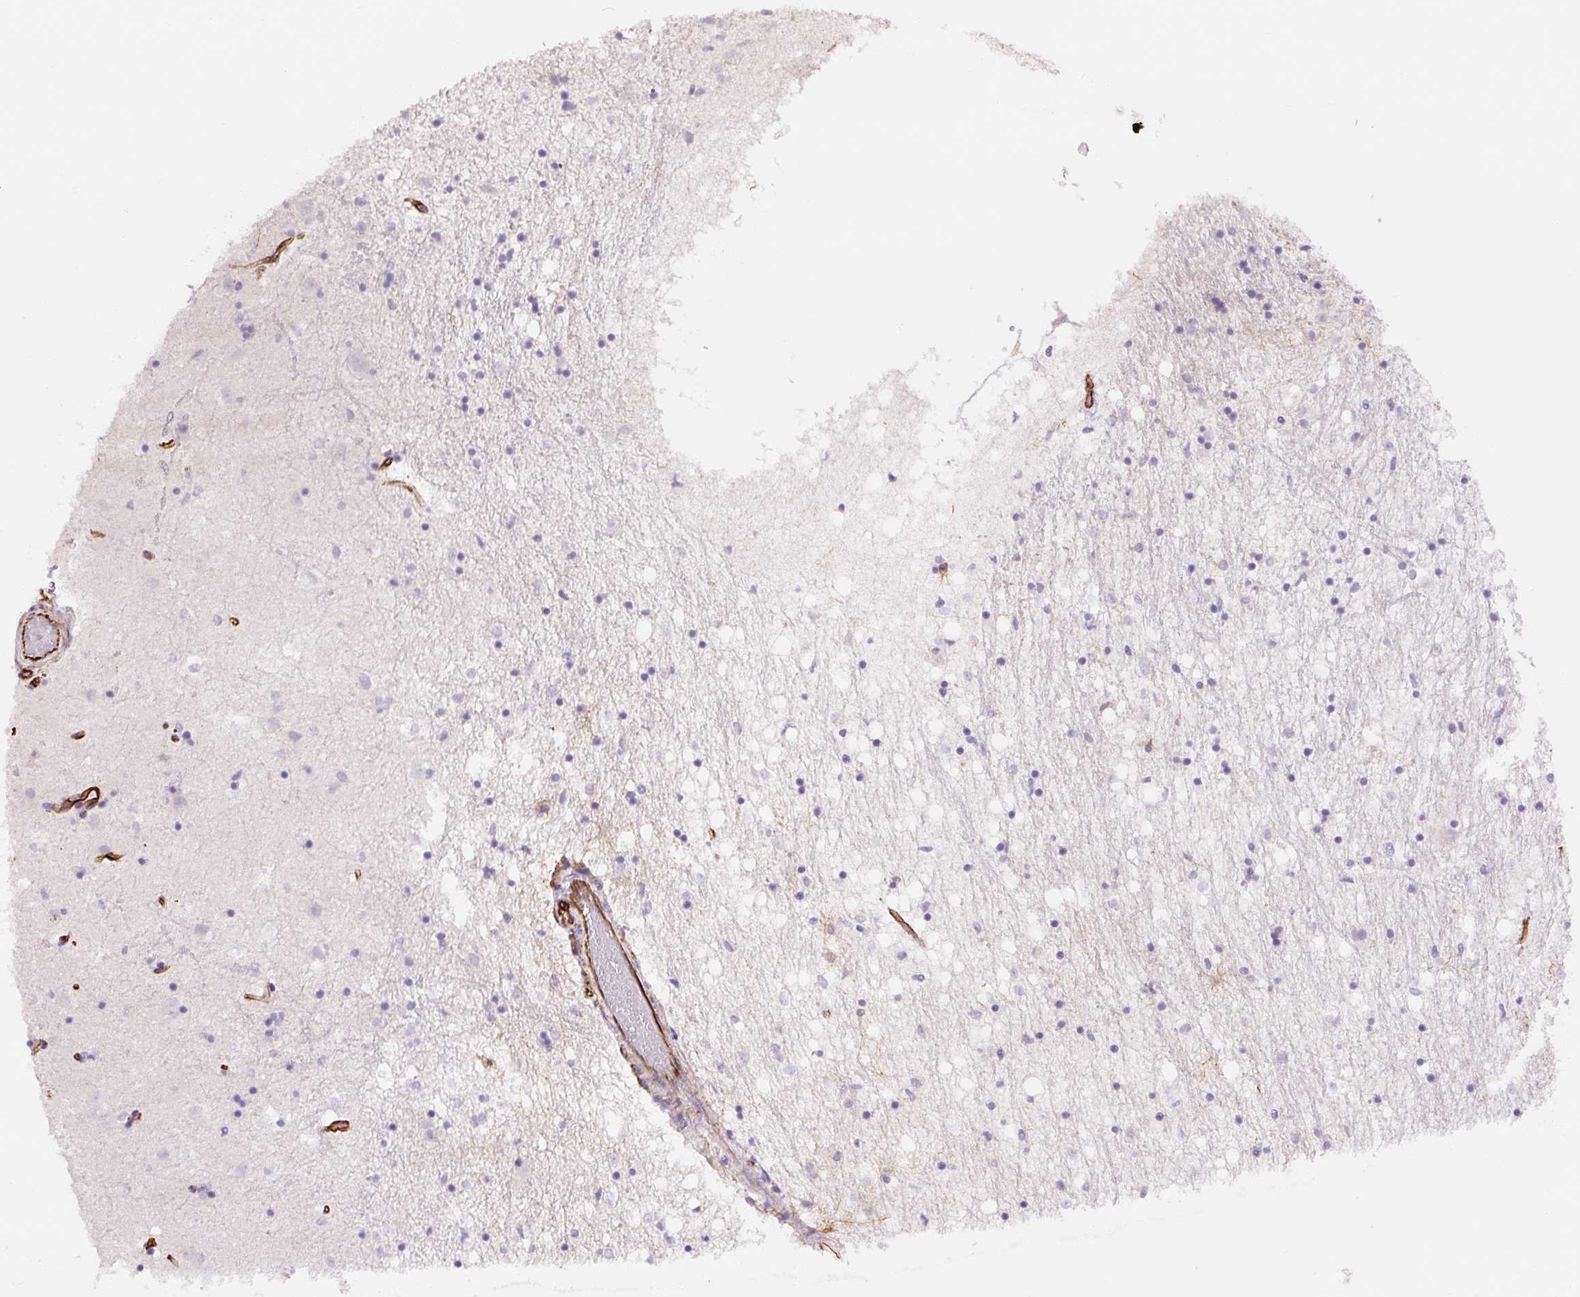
{"staining": {"intensity": "negative", "quantity": "none", "location": "none"}, "tissue": "caudate", "cell_type": "Glial cells", "image_type": "normal", "snomed": [{"axis": "morphology", "description": "Normal tissue, NOS"}, {"axis": "topography", "description": "Lateral ventricle wall"}], "caption": "High magnification brightfield microscopy of normal caudate stained with DAB (3,3'-diaminobenzidine) (brown) and counterstained with hematoxylin (blue): glial cells show no significant expression. The staining was performed using DAB (3,3'-diaminobenzidine) to visualize the protein expression in brown, while the nuclei were stained in blue with hematoxylin (Magnification: 20x).", "gene": "NES", "patient": {"sex": "male", "age": 58}}